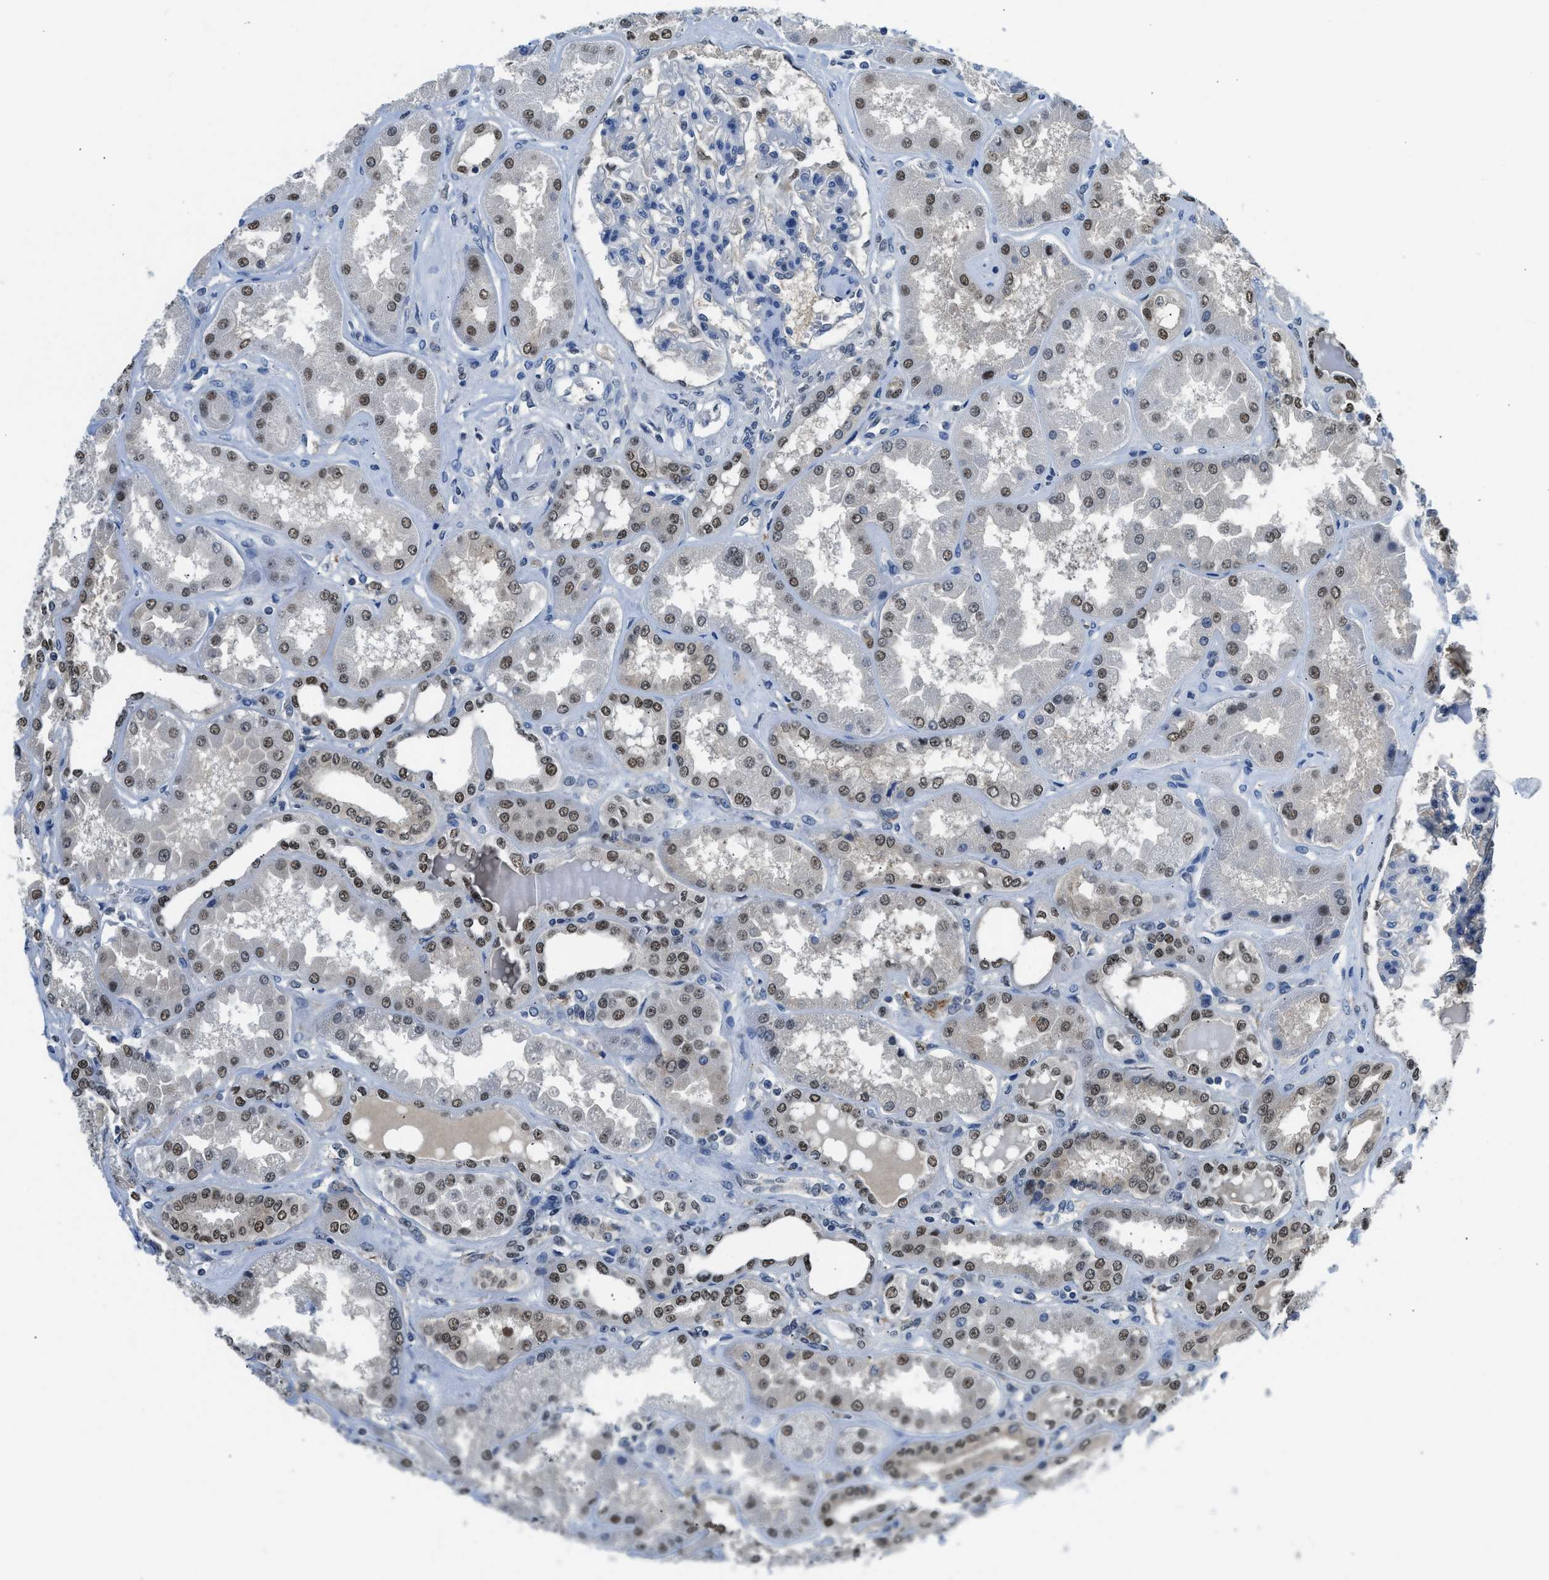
{"staining": {"intensity": "moderate", "quantity": "<25%", "location": "nuclear"}, "tissue": "kidney", "cell_type": "Cells in glomeruli", "image_type": "normal", "snomed": [{"axis": "morphology", "description": "Normal tissue, NOS"}, {"axis": "topography", "description": "Kidney"}], "caption": "Brown immunohistochemical staining in unremarkable kidney displays moderate nuclear expression in approximately <25% of cells in glomeruli.", "gene": "ALX1", "patient": {"sex": "female", "age": 56}}